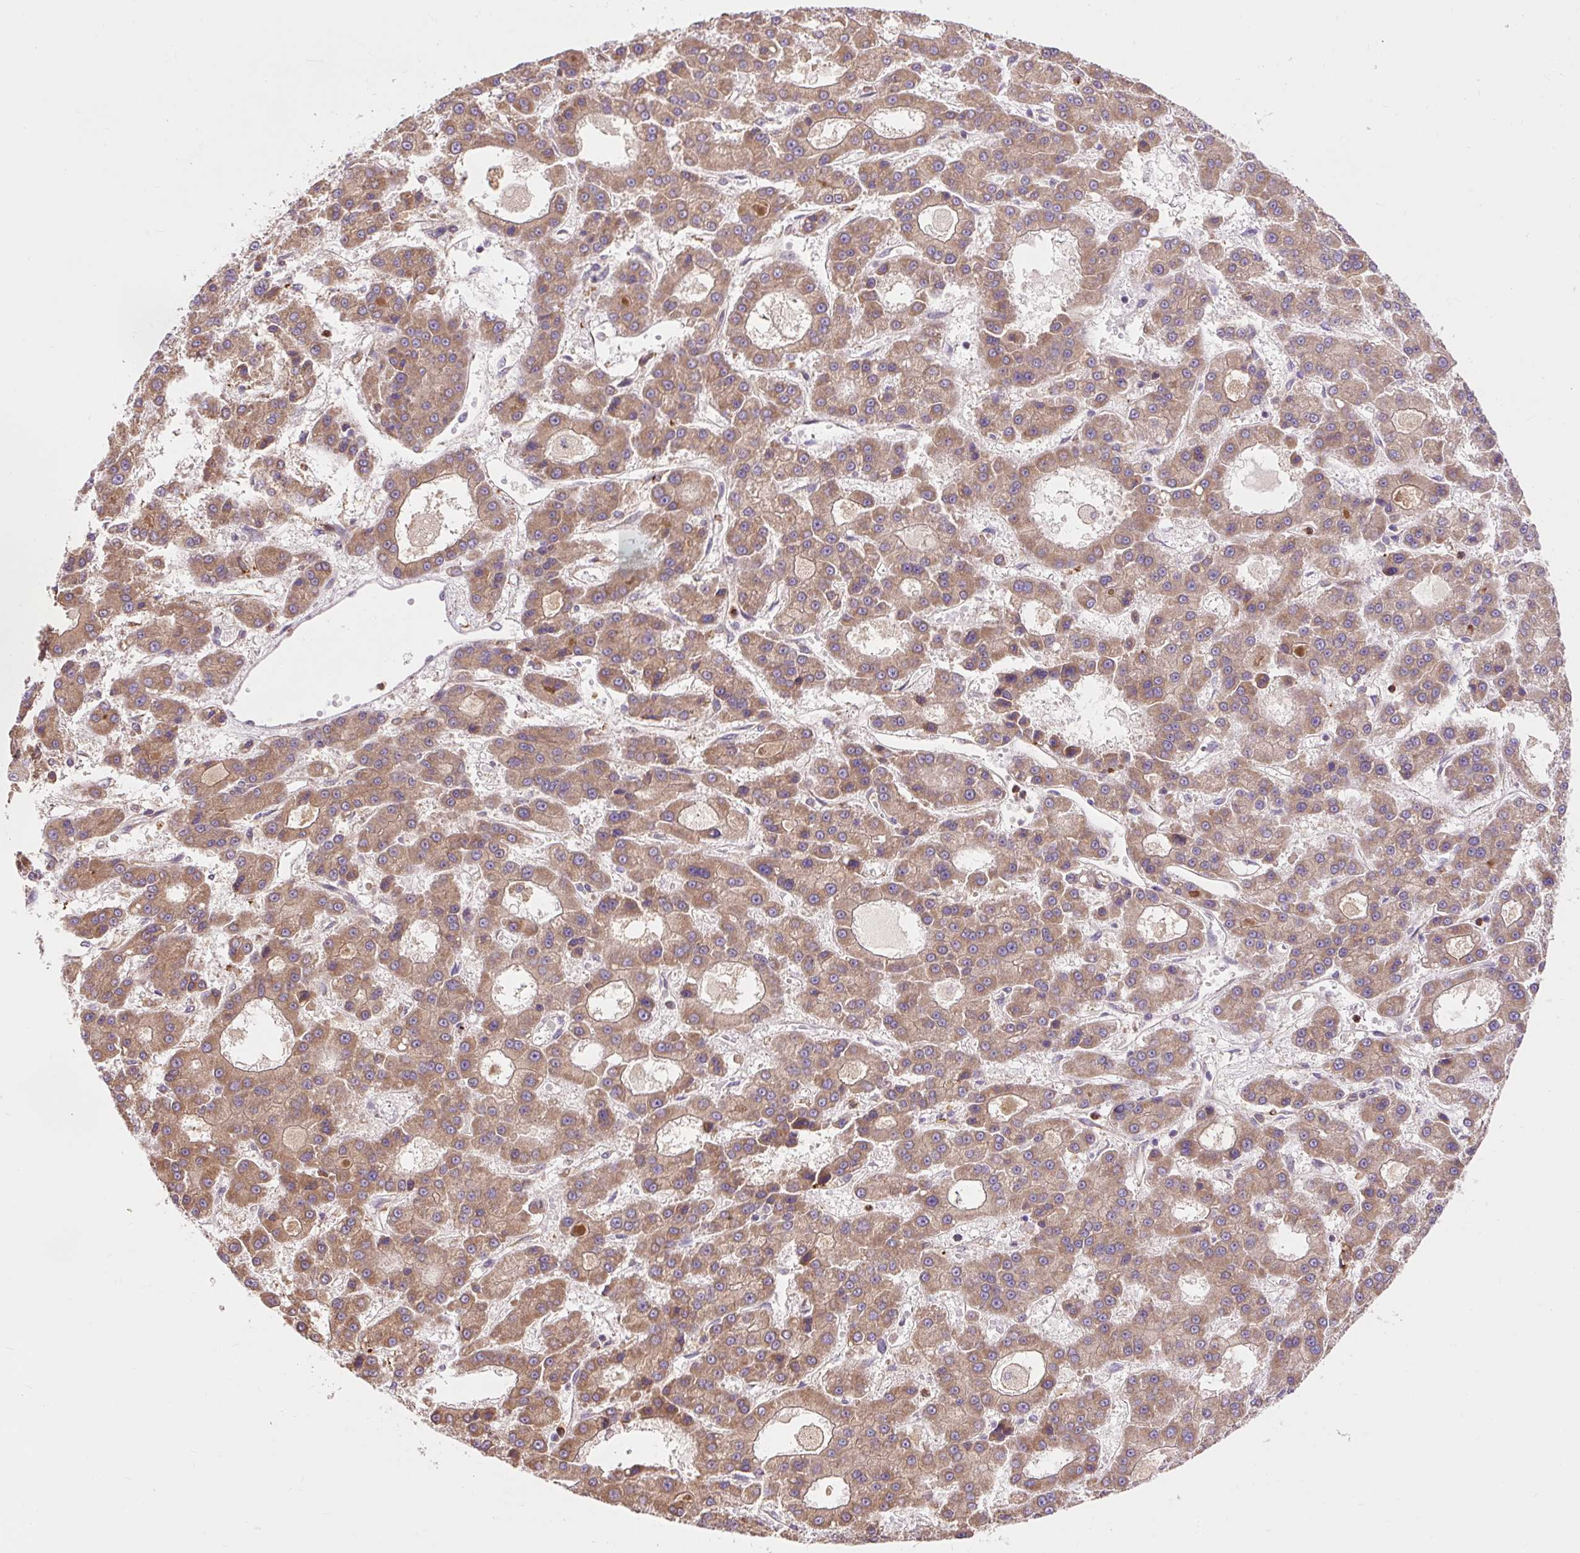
{"staining": {"intensity": "moderate", "quantity": ">75%", "location": "cytoplasmic/membranous"}, "tissue": "liver cancer", "cell_type": "Tumor cells", "image_type": "cancer", "snomed": [{"axis": "morphology", "description": "Carcinoma, Hepatocellular, NOS"}, {"axis": "topography", "description": "Liver"}], "caption": "Human liver cancer (hepatocellular carcinoma) stained for a protein (brown) shows moderate cytoplasmic/membranous positive positivity in about >75% of tumor cells.", "gene": "TRIAP1", "patient": {"sex": "male", "age": 70}}